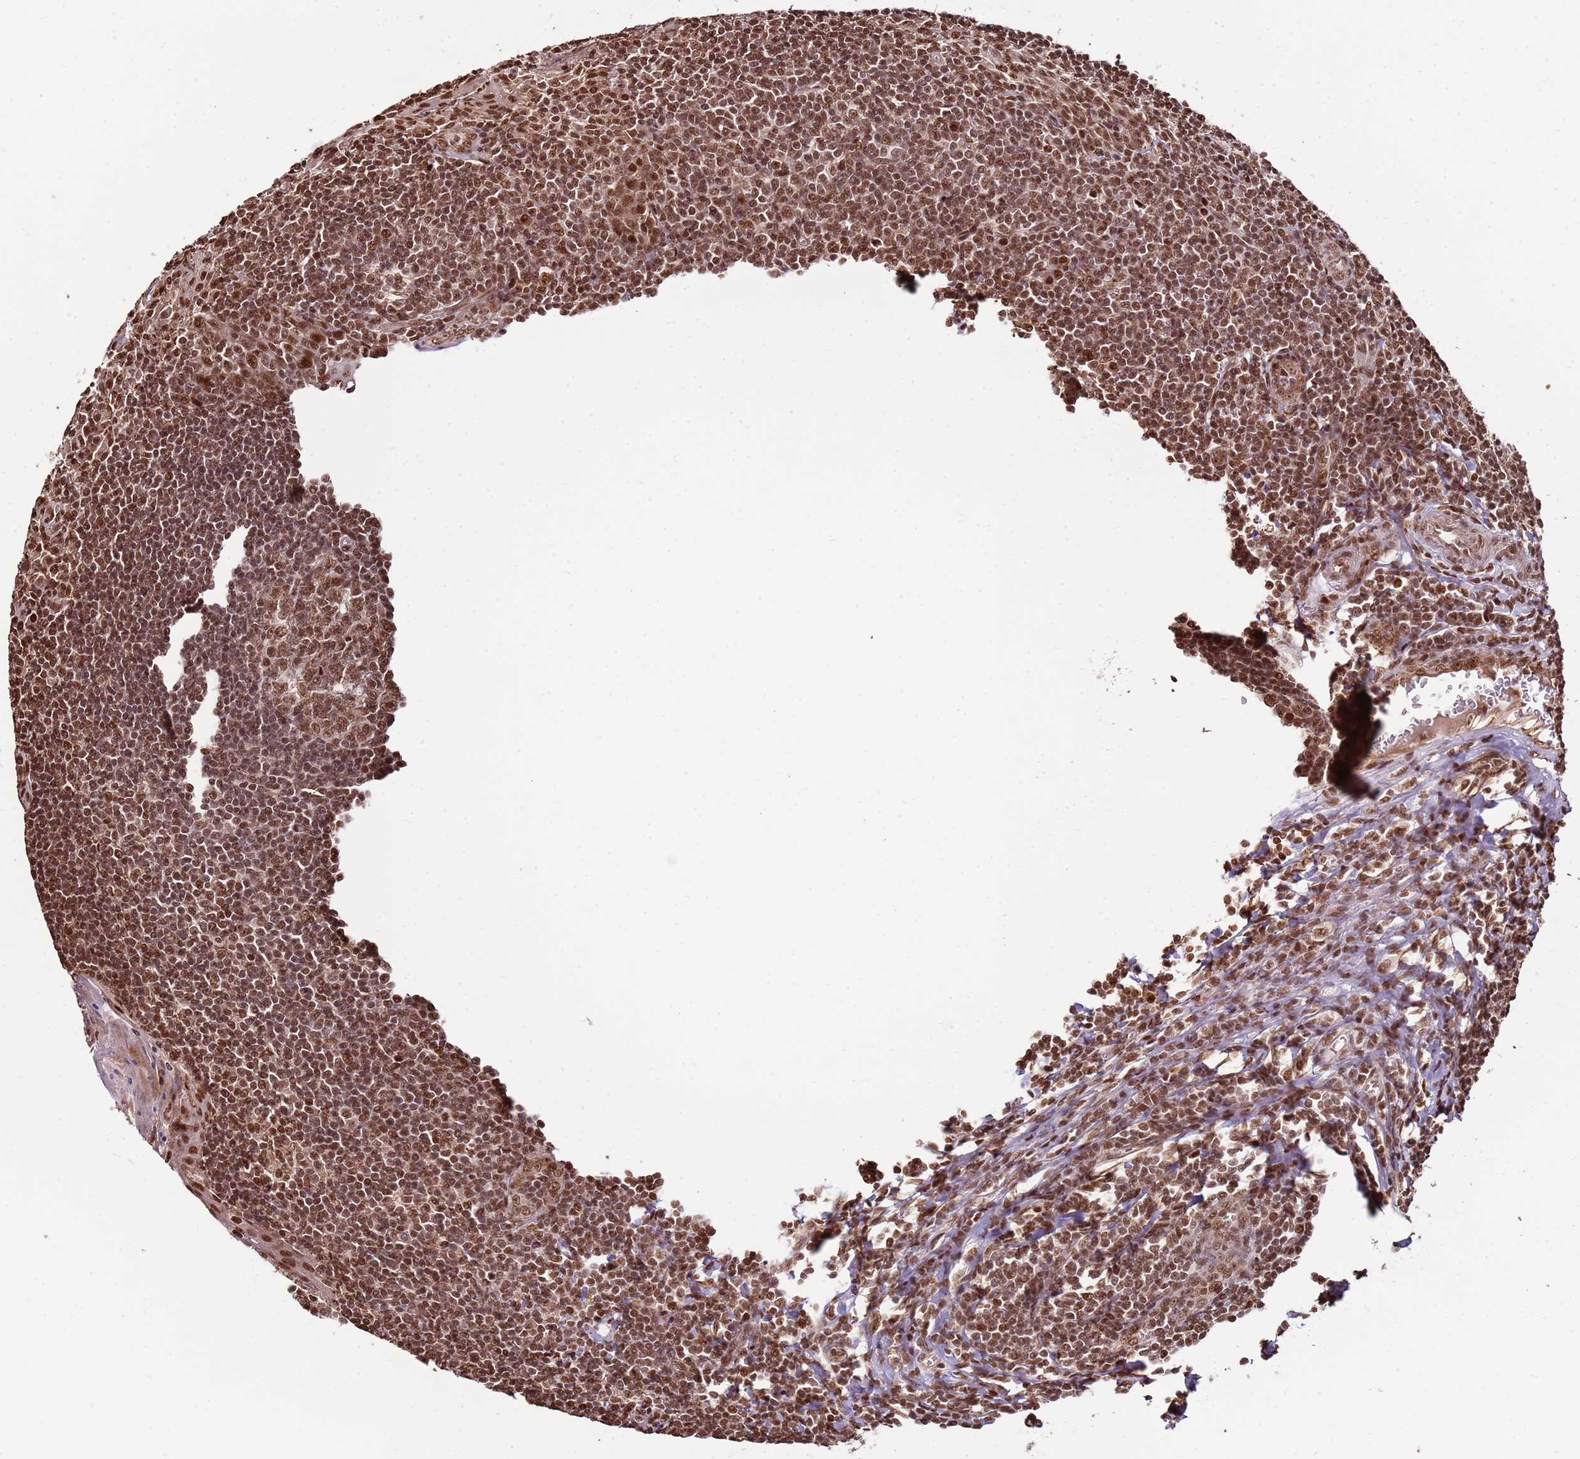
{"staining": {"intensity": "moderate", "quantity": ">75%", "location": "nuclear"}, "tissue": "tonsil", "cell_type": "Germinal center cells", "image_type": "normal", "snomed": [{"axis": "morphology", "description": "Normal tissue, NOS"}, {"axis": "topography", "description": "Tonsil"}], "caption": "Immunohistochemistry (IHC) of benign tonsil exhibits medium levels of moderate nuclear positivity in approximately >75% of germinal center cells.", "gene": "ZBTB12", "patient": {"sex": "male", "age": 27}}